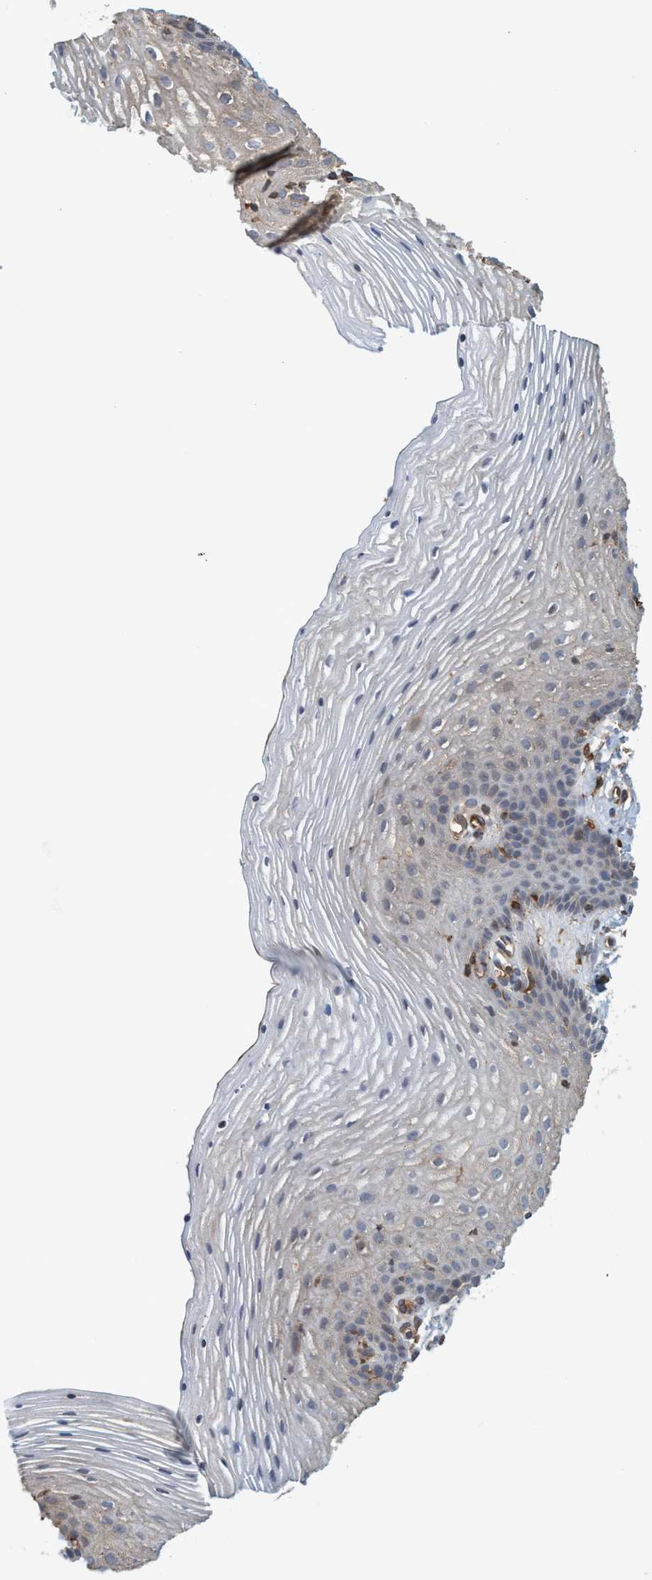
{"staining": {"intensity": "negative", "quantity": "none", "location": "none"}, "tissue": "vagina", "cell_type": "Squamous epithelial cells", "image_type": "normal", "snomed": [{"axis": "morphology", "description": "Normal tissue, NOS"}, {"axis": "topography", "description": "Vagina"}], "caption": "Human vagina stained for a protein using immunohistochemistry demonstrates no expression in squamous epithelial cells.", "gene": "SPECC1", "patient": {"sex": "female", "age": 32}}